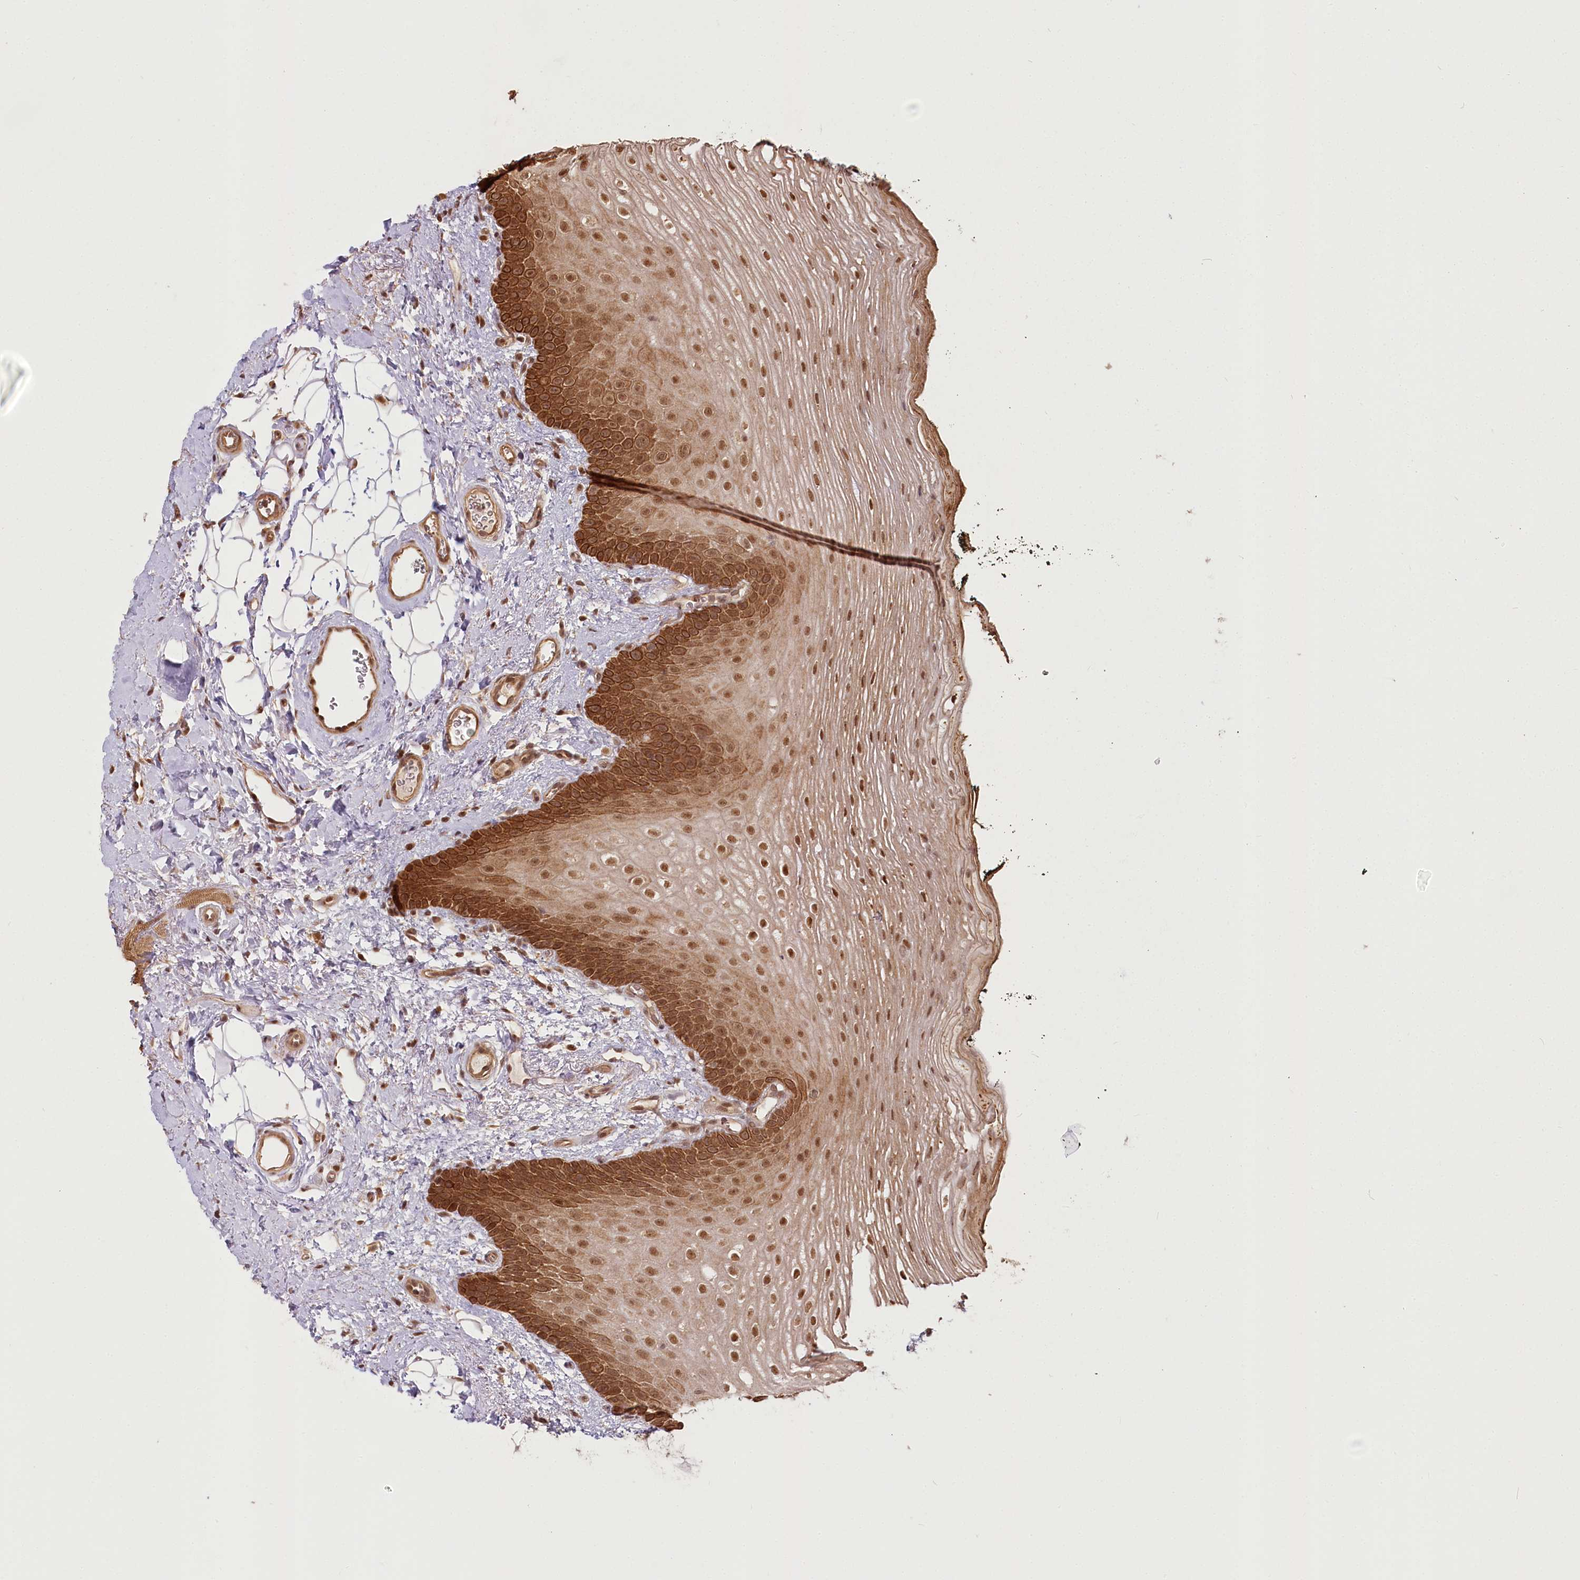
{"staining": {"intensity": "strong", "quantity": ">75%", "location": "cytoplasmic/membranous,nuclear"}, "tissue": "oral mucosa", "cell_type": "Squamous epithelial cells", "image_type": "normal", "snomed": [{"axis": "morphology", "description": "No evidence of malignacy"}, {"axis": "topography", "description": "Oral tissue"}, {"axis": "topography", "description": "Head-Neck"}], "caption": "IHC of normal oral mucosa shows high levels of strong cytoplasmic/membranous,nuclear staining in about >75% of squamous epithelial cells. Nuclei are stained in blue.", "gene": "R3HDM2", "patient": {"sex": "male", "age": 68}}